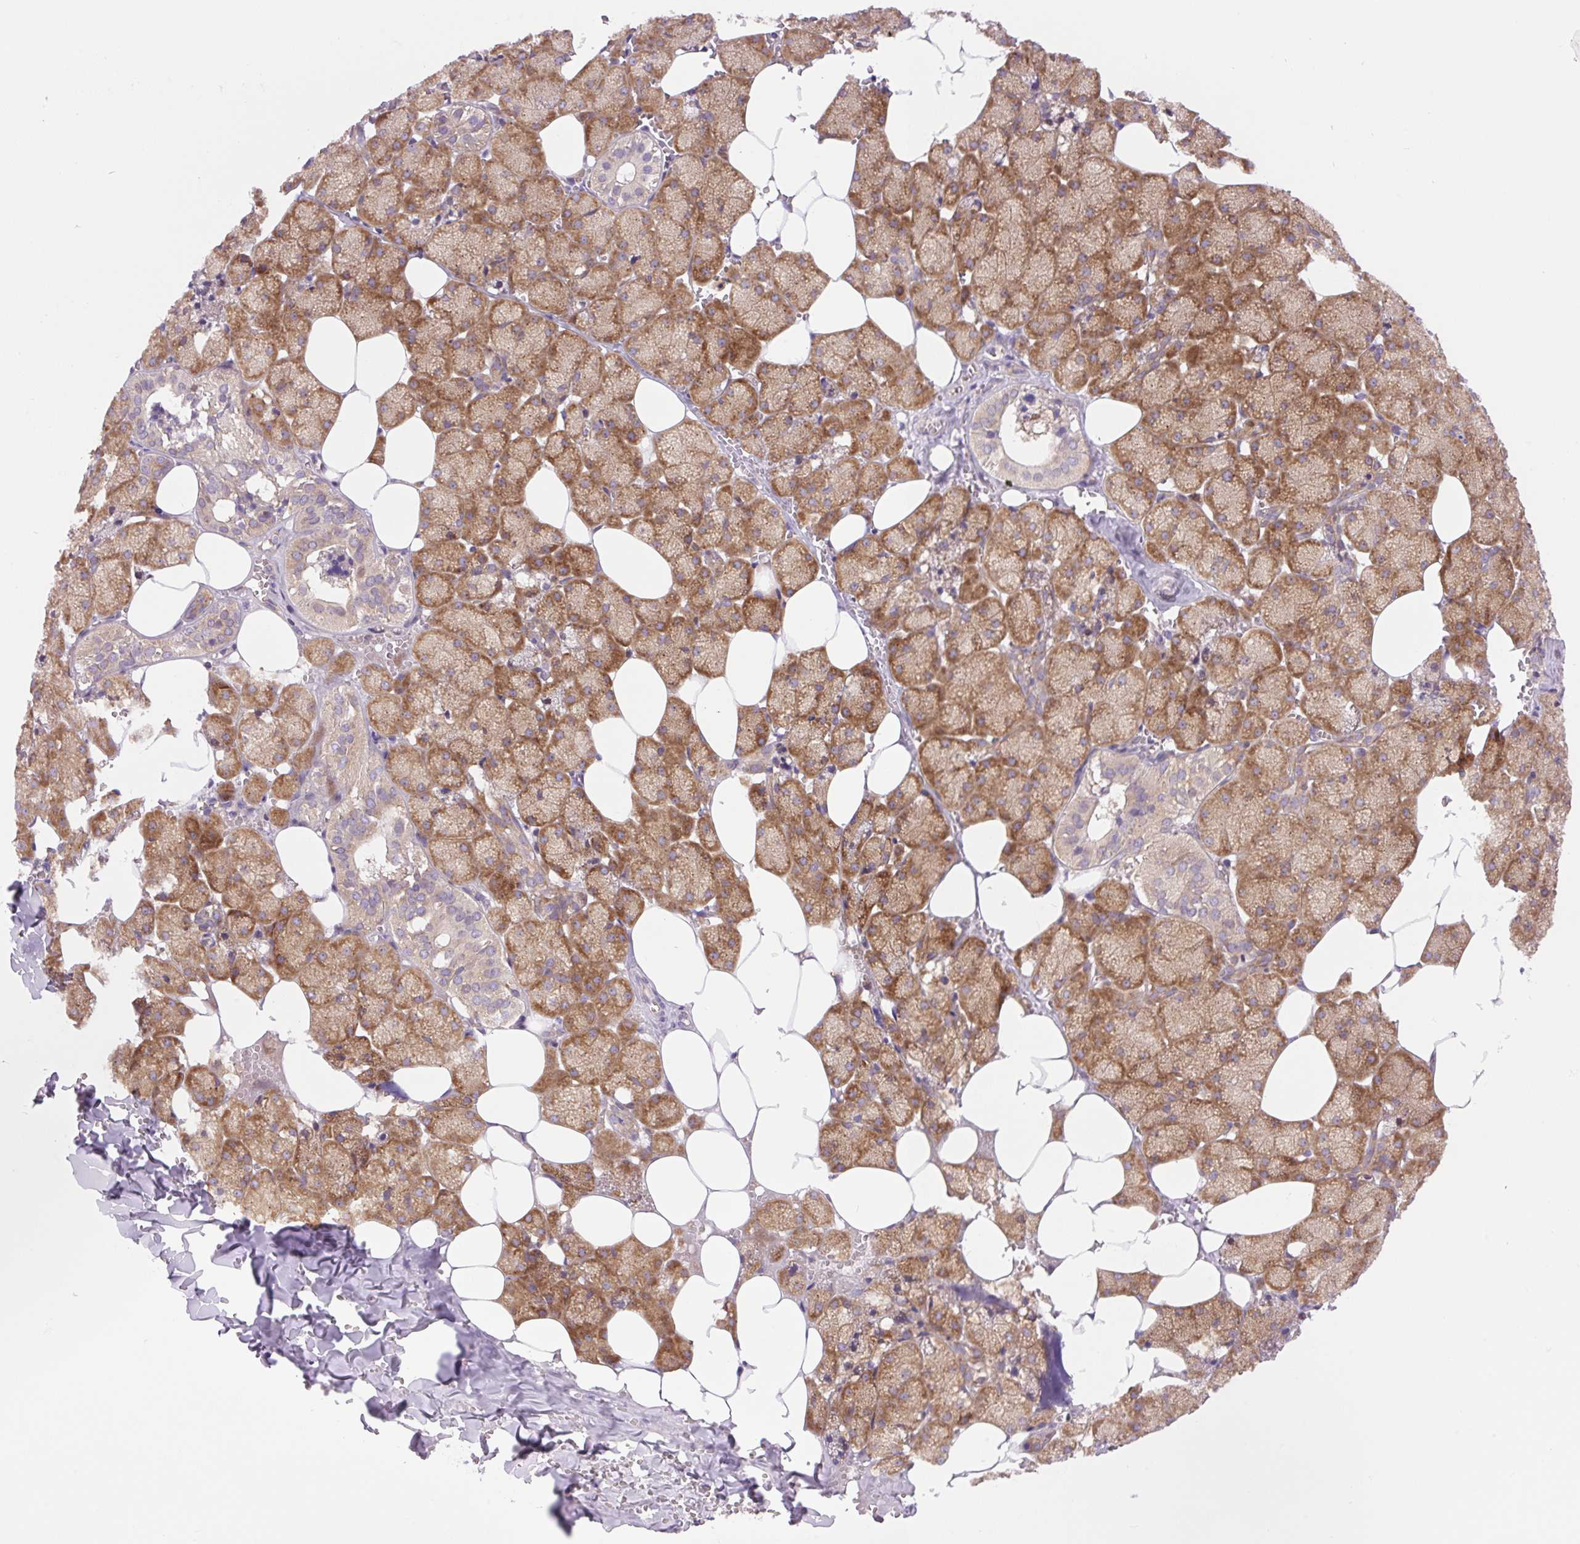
{"staining": {"intensity": "moderate", "quantity": ">75%", "location": "cytoplasmic/membranous"}, "tissue": "salivary gland", "cell_type": "Glandular cells", "image_type": "normal", "snomed": [{"axis": "morphology", "description": "Normal tissue, NOS"}, {"axis": "topography", "description": "Salivary gland"}, {"axis": "topography", "description": "Peripheral nerve tissue"}], "caption": "IHC histopathology image of unremarkable salivary gland: human salivary gland stained using IHC demonstrates medium levels of moderate protein expression localized specifically in the cytoplasmic/membranous of glandular cells, appearing as a cytoplasmic/membranous brown color.", "gene": "MINK1", "patient": {"sex": "male", "age": 38}}